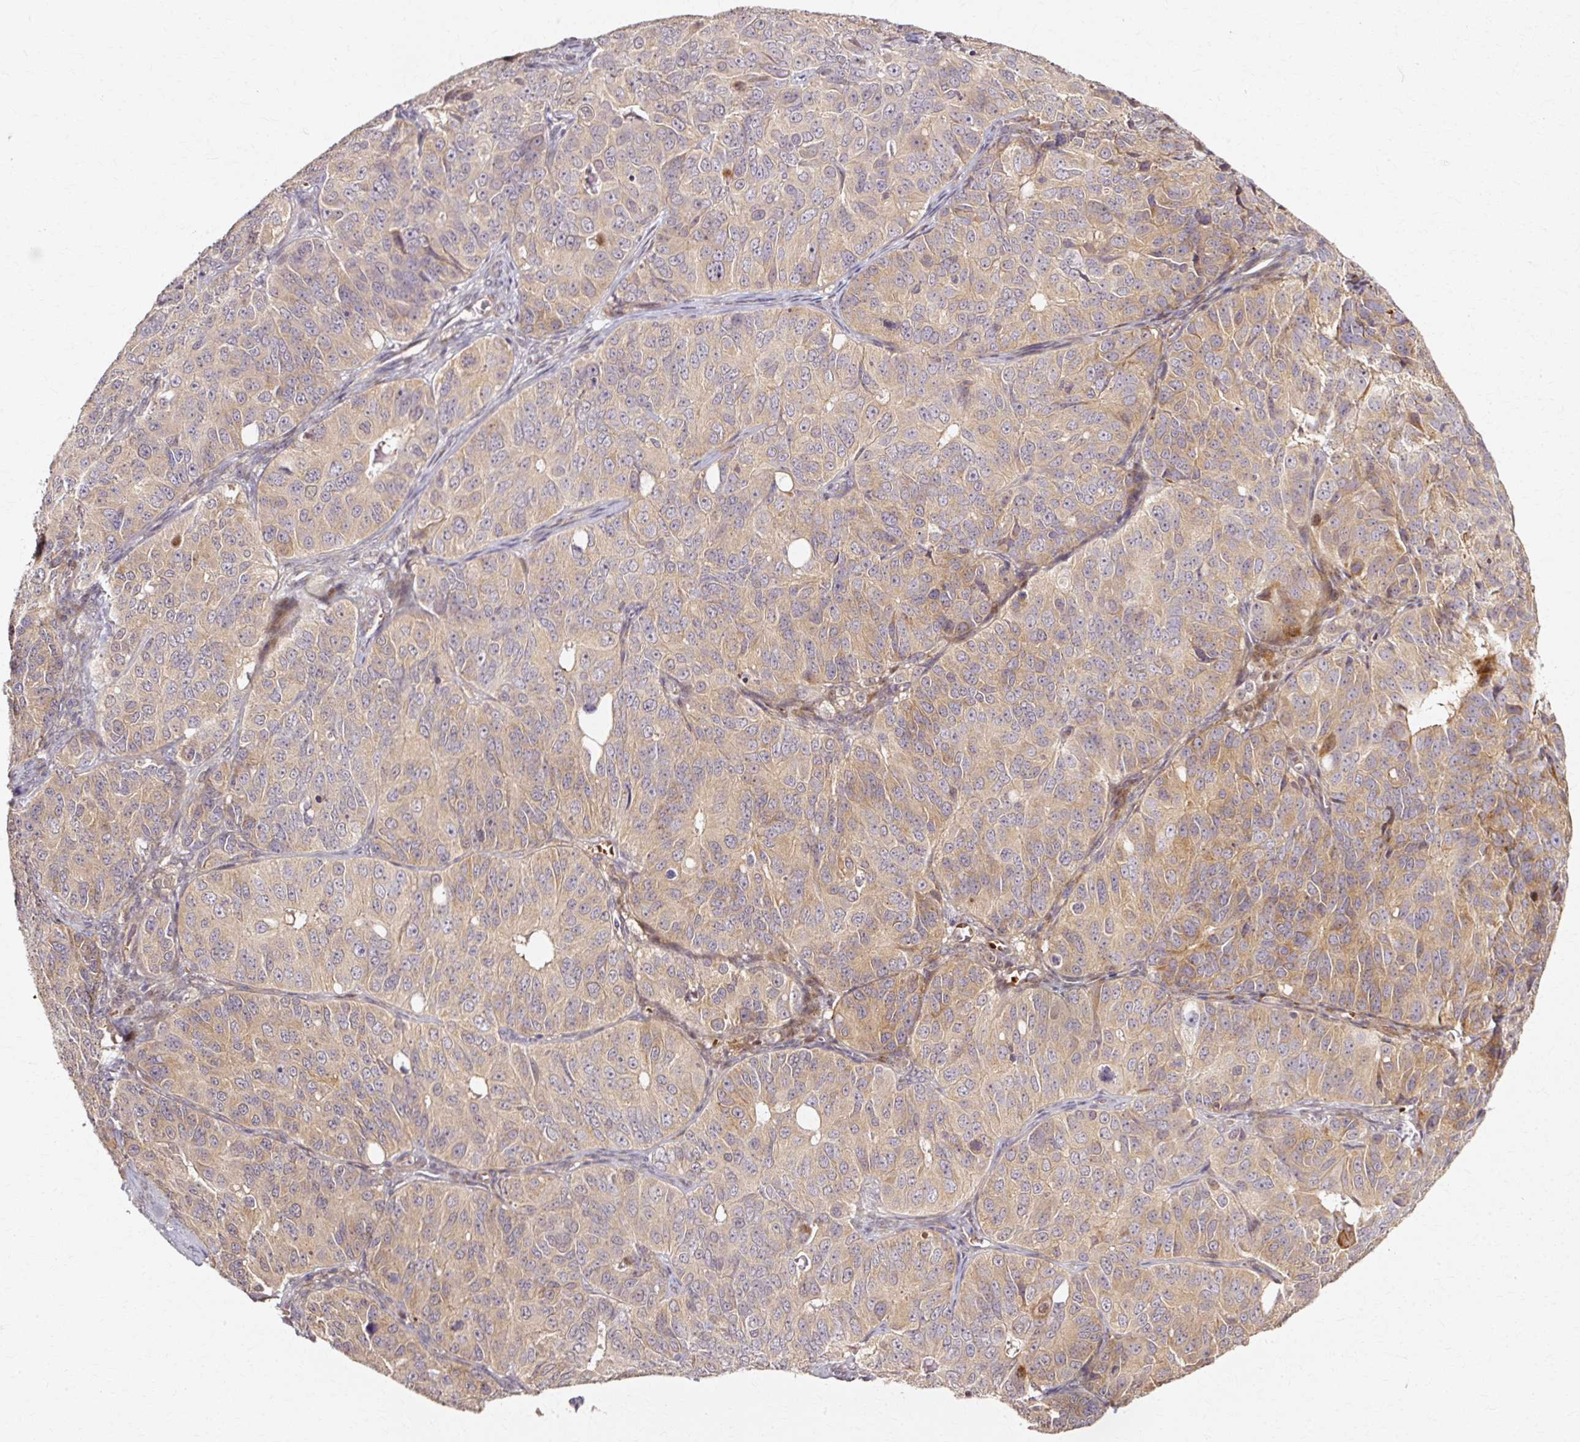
{"staining": {"intensity": "weak", "quantity": "25%-75%", "location": "cytoplasmic/membranous"}, "tissue": "ovarian cancer", "cell_type": "Tumor cells", "image_type": "cancer", "snomed": [{"axis": "morphology", "description": "Carcinoma, endometroid"}, {"axis": "topography", "description": "Ovary"}], "caption": "Approximately 25%-75% of tumor cells in human ovarian endometroid carcinoma demonstrate weak cytoplasmic/membranous protein staining as visualized by brown immunohistochemical staining.", "gene": "RGPD5", "patient": {"sex": "female", "age": 51}}